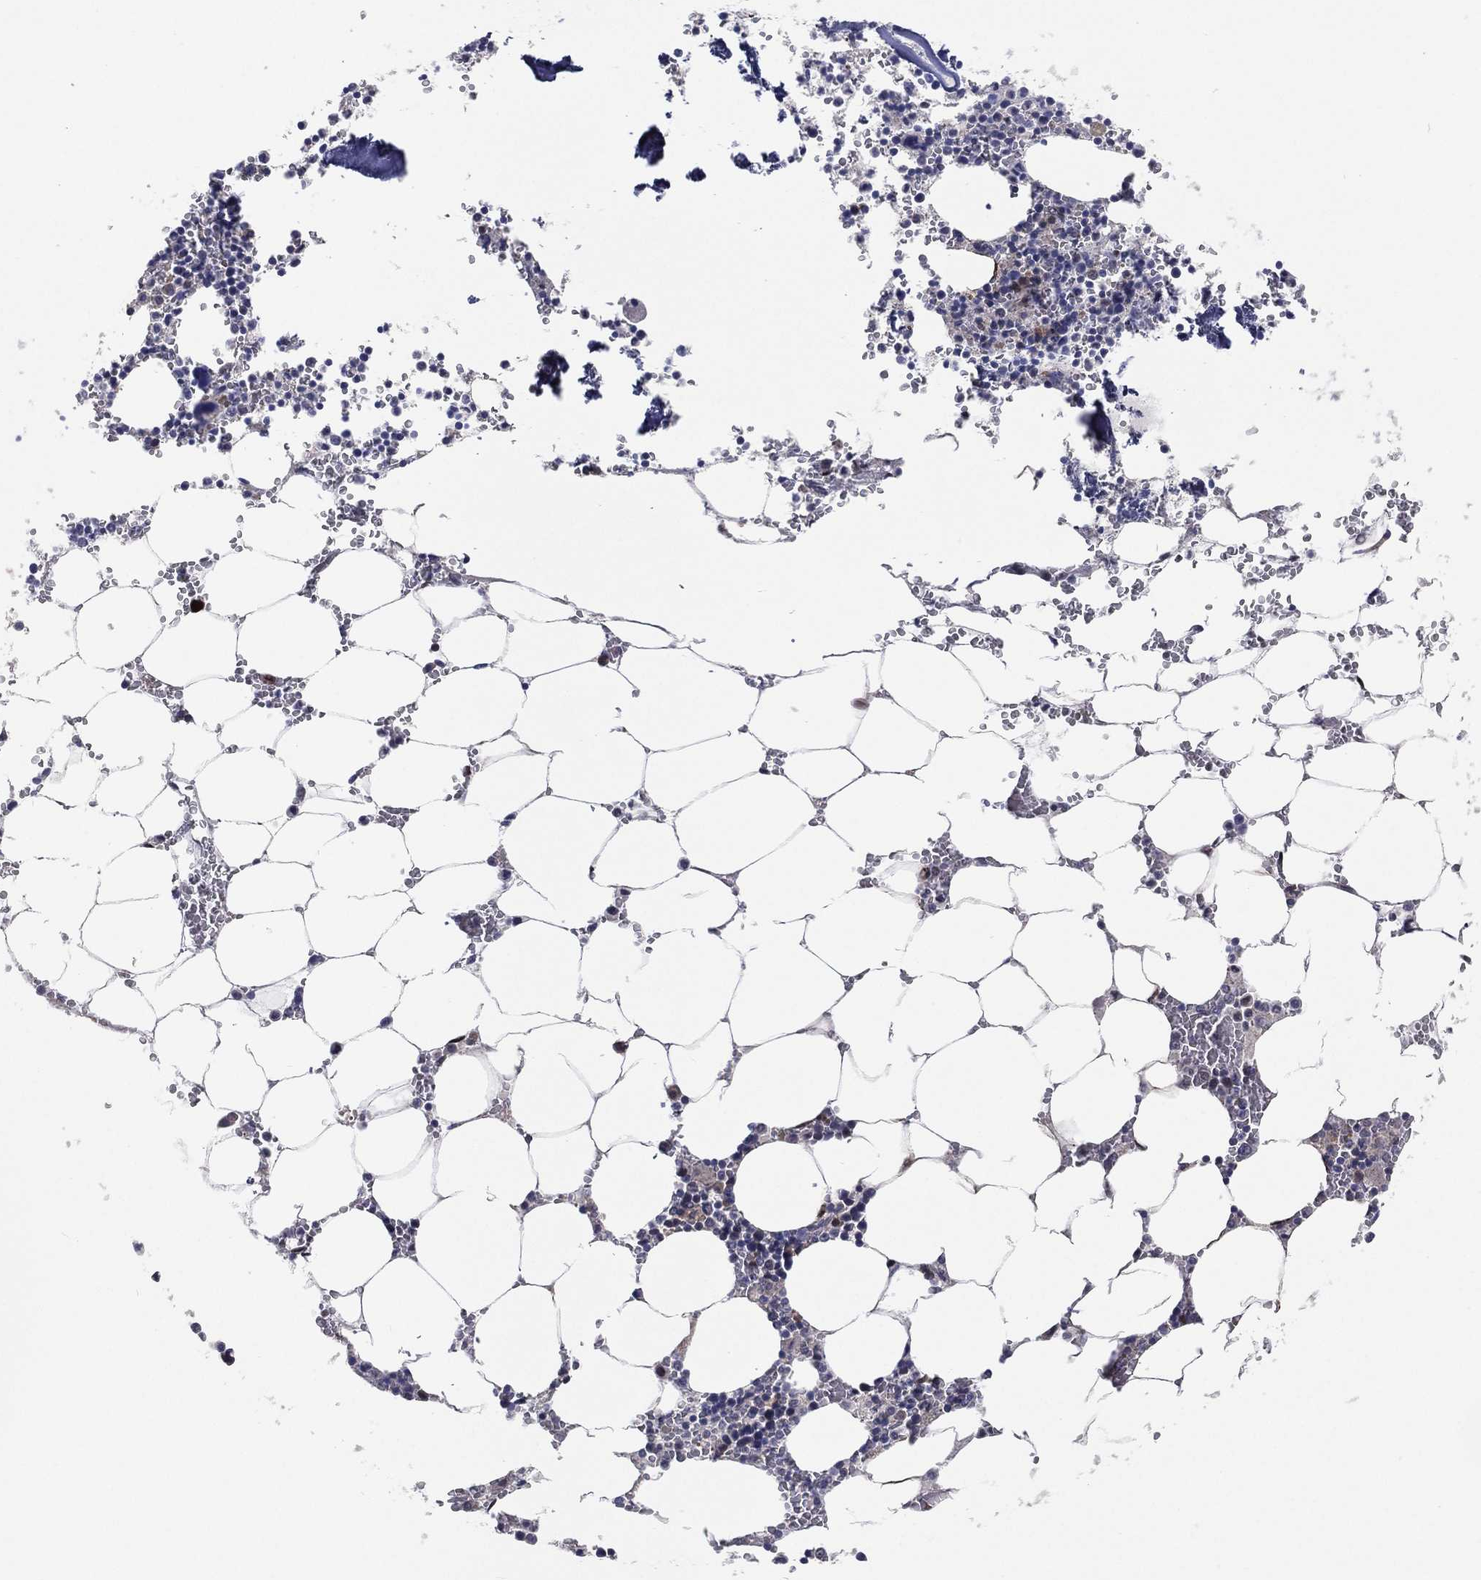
{"staining": {"intensity": "weak", "quantity": "<25%", "location": "cytoplasmic/membranous"}, "tissue": "bone marrow", "cell_type": "Hematopoietic cells", "image_type": "normal", "snomed": [{"axis": "morphology", "description": "Normal tissue, NOS"}, {"axis": "topography", "description": "Bone marrow"}], "caption": "Image shows no significant protein positivity in hematopoietic cells of unremarkable bone marrow.", "gene": "UTP14A", "patient": {"sex": "female", "age": 64}}